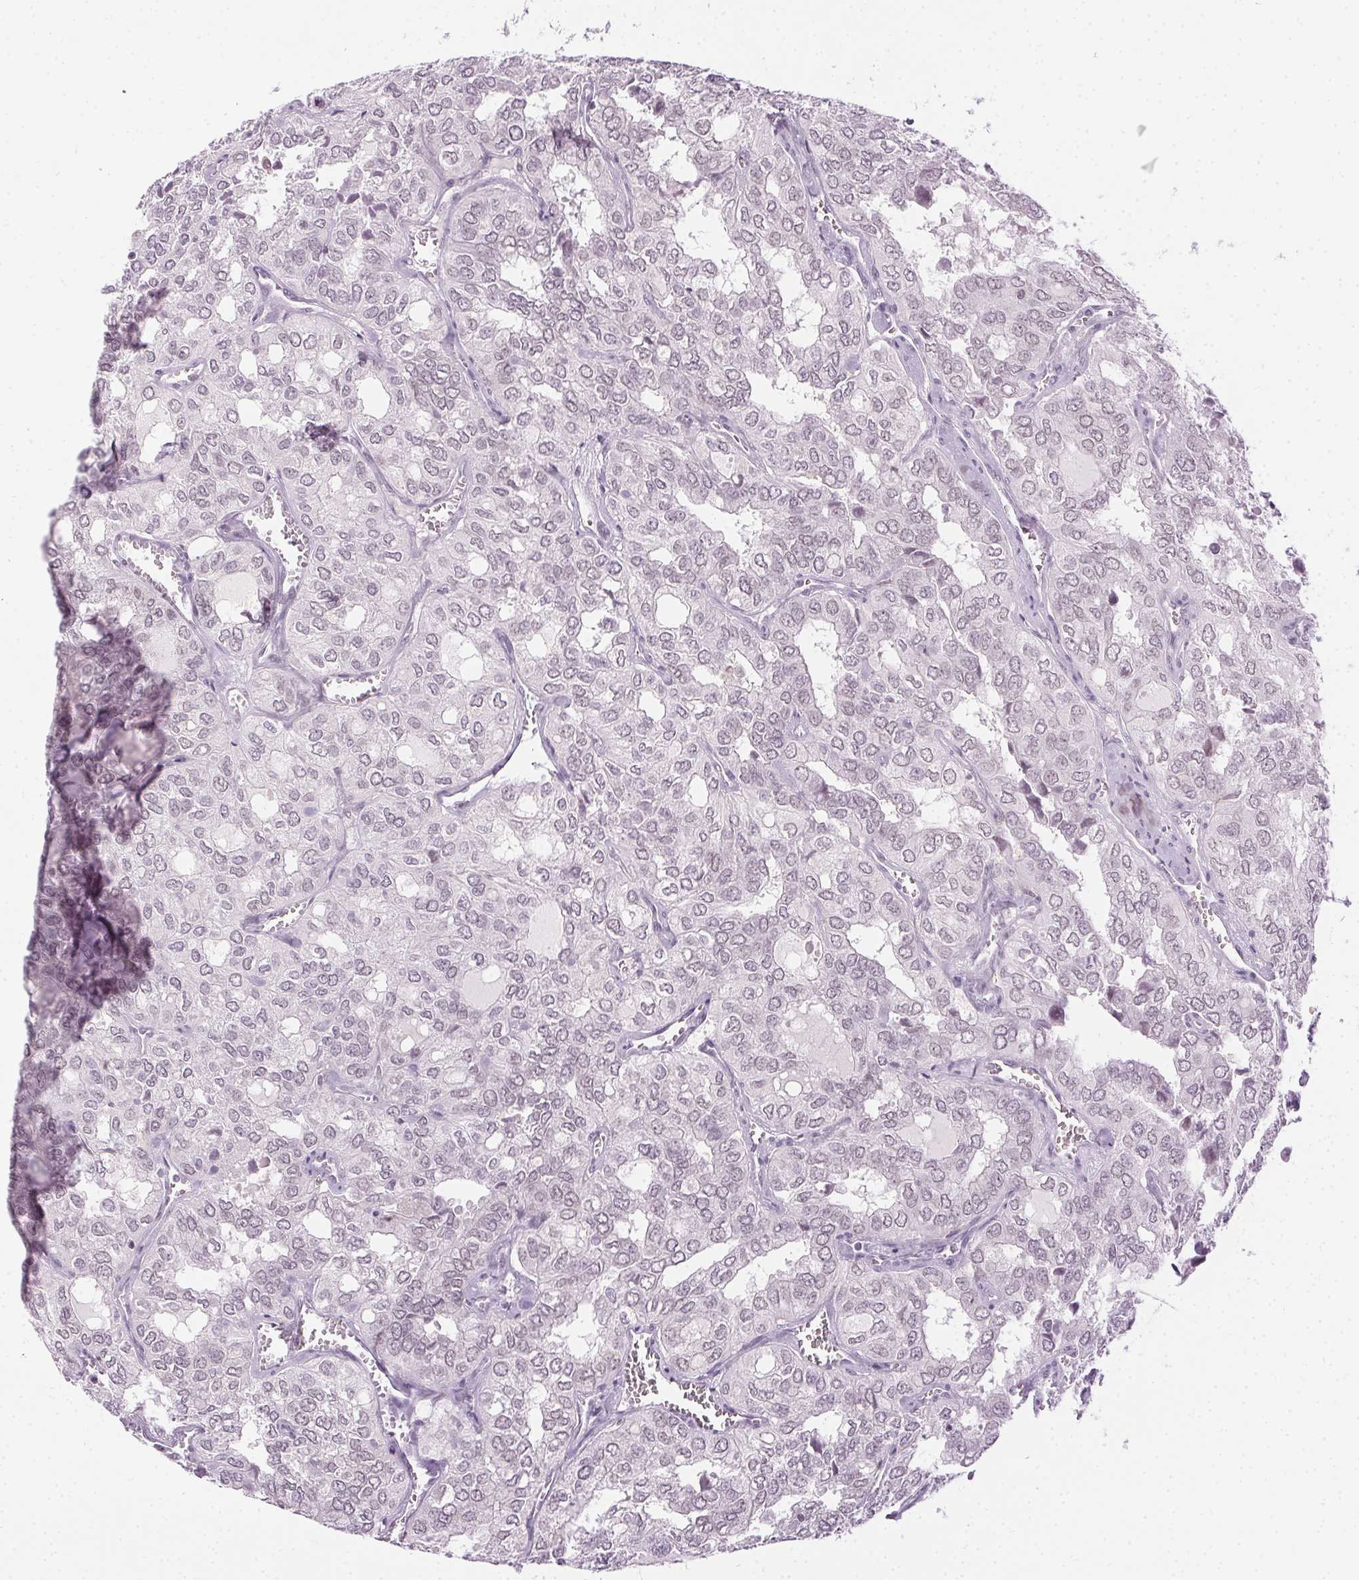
{"staining": {"intensity": "negative", "quantity": "none", "location": "none"}, "tissue": "thyroid cancer", "cell_type": "Tumor cells", "image_type": "cancer", "snomed": [{"axis": "morphology", "description": "Follicular adenoma carcinoma, NOS"}, {"axis": "topography", "description": "Thyroid gland"}], "caption": "Follicular adenoma carcinoma (thyroid) was stained to show a protein in brown. There is no significant staining in tumor cells.", "gene": "AIF1L", "patient": {"sex": "male", "age": 75}}